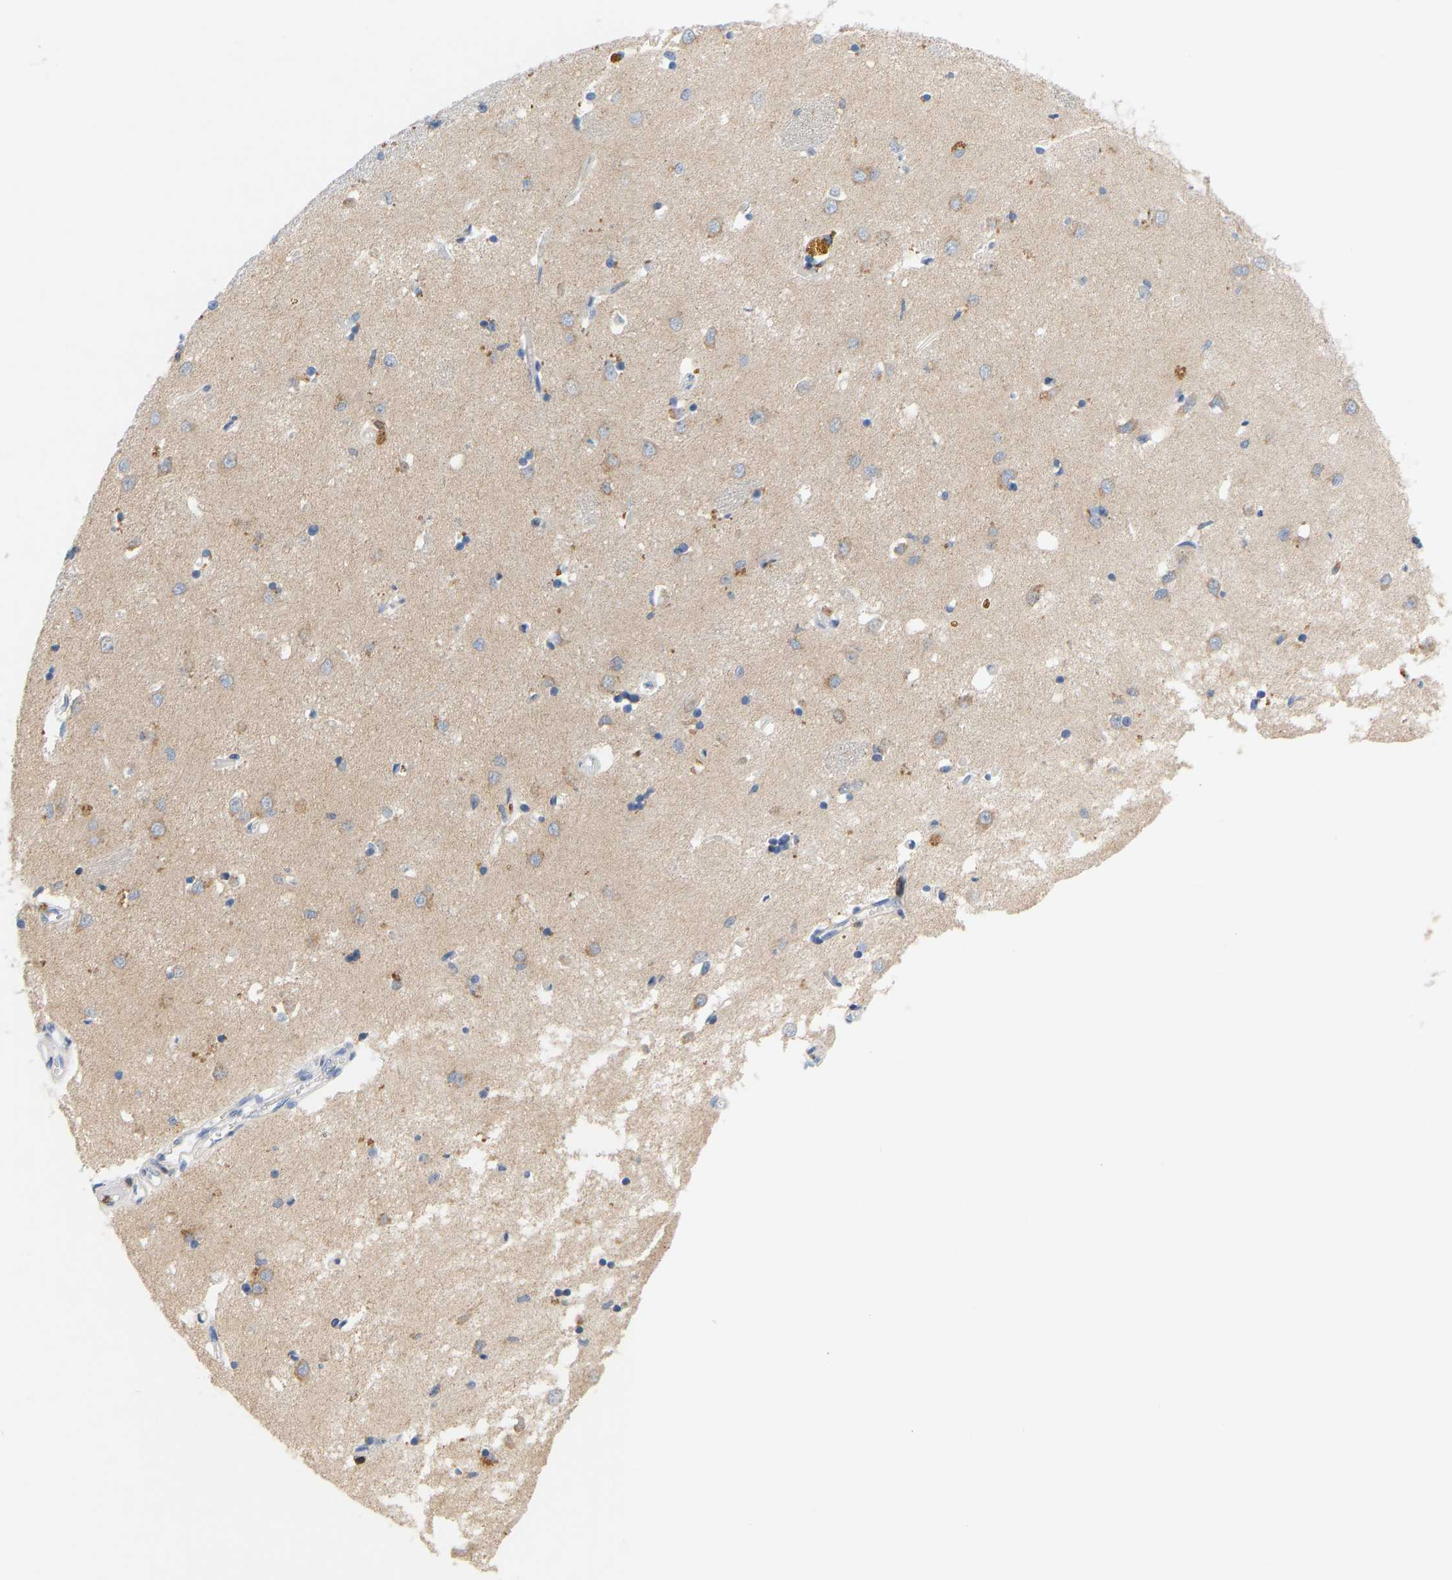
{"staining": {"intensity": "weak", "quantity": "<25%", "location": "cytoplasmic/membranous"}, "tissue": "caudate", "cell_type": "Glial cells", "image_type": "normal", "snomed": [{"axis": "morphology", "description": "Normal tissue, NOS"}, {"axis": "topography", "description": "Lateral ventricle wall"}], "caption": "Immunohistochemistry (IHC) photomicrograph of benign human caudate stained for a protein (brown), which demonstrates no staining in glial cells.", "gene": "EVL", "patient": {"sex": "female", "age": 19}}